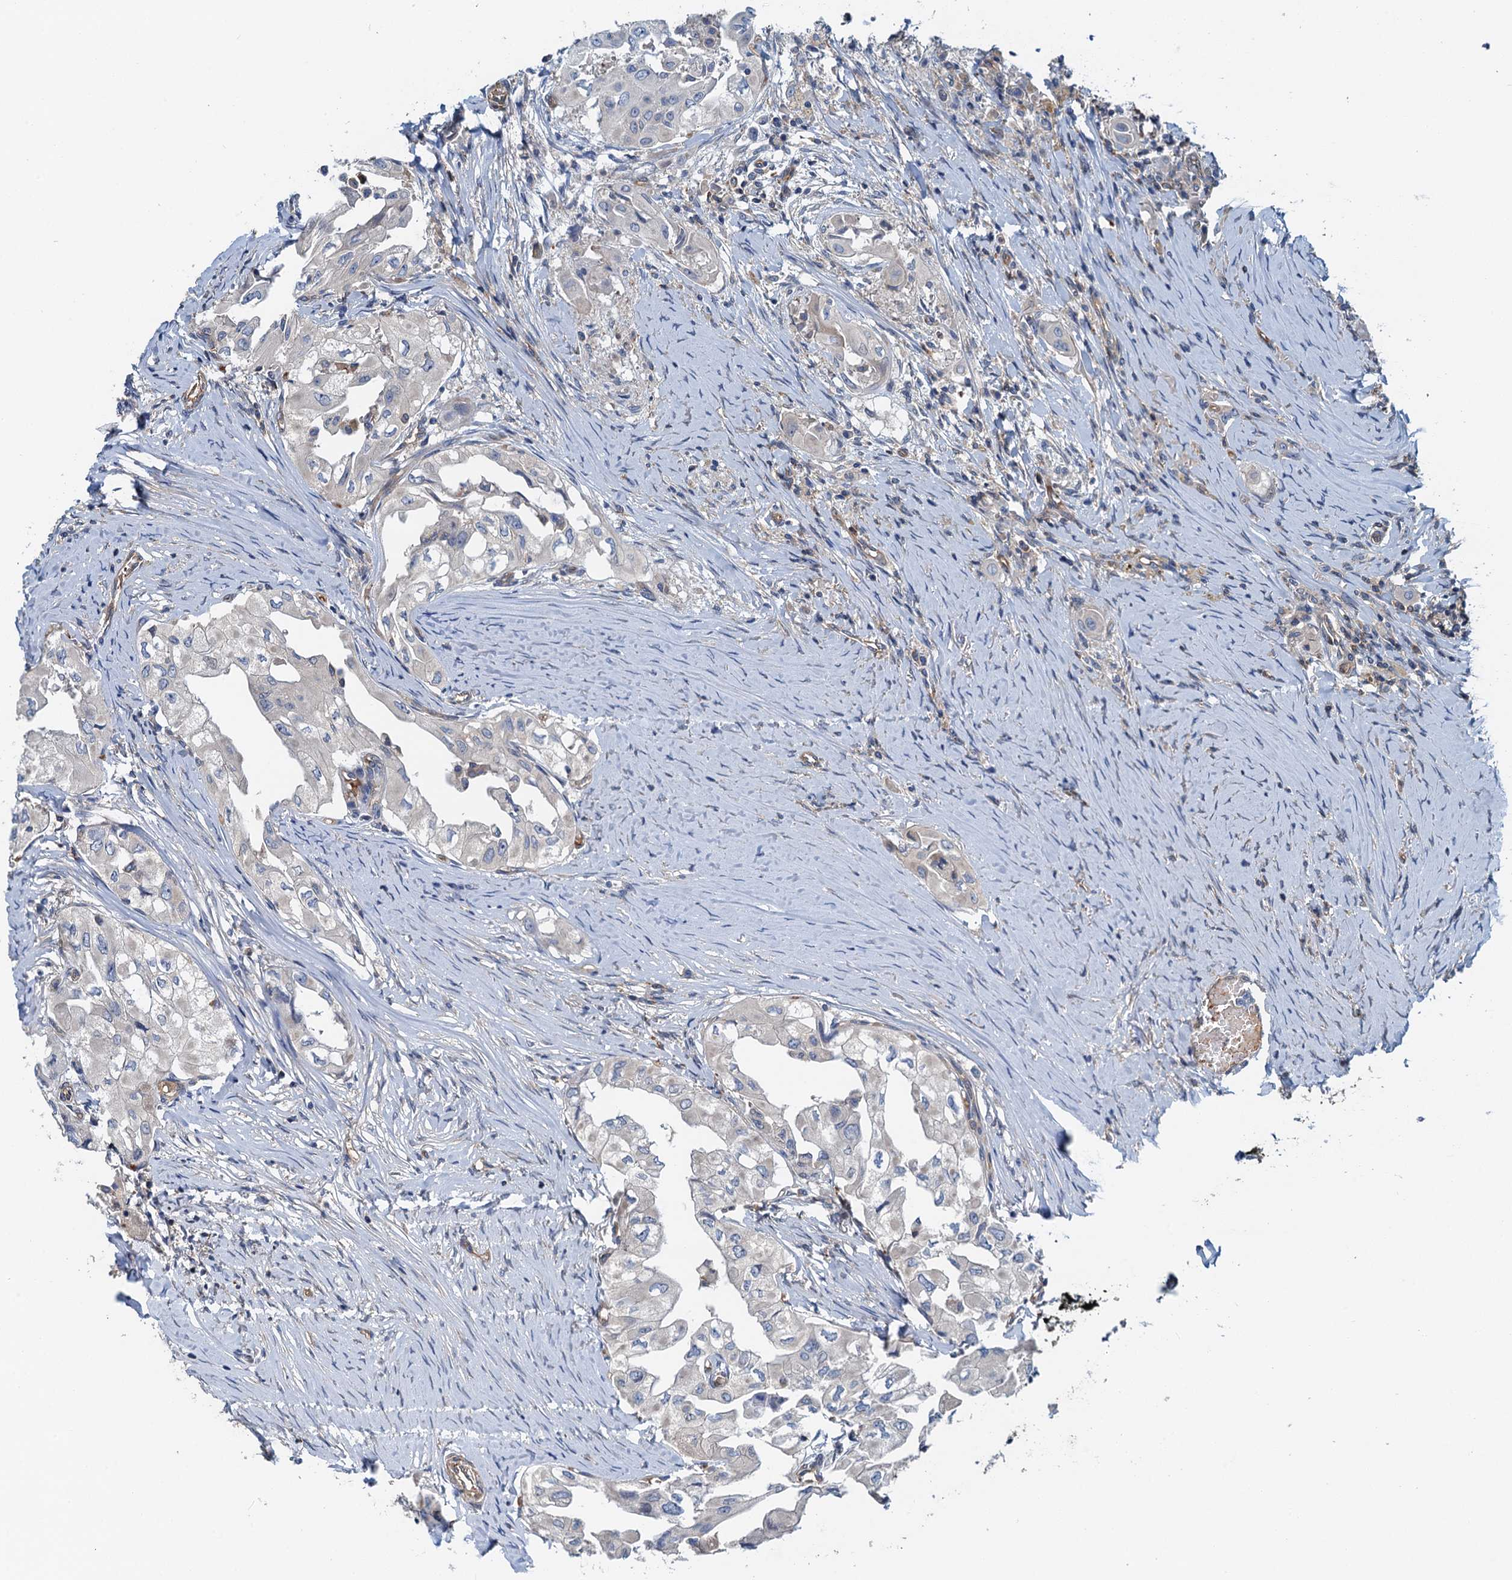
{"staining": {"intensity": "negative", "quantity": "none", "location": "none"}, "tissue": "thyroid cancer", "cell_type": "Tumor cells", "image_type": "cancer", "snomed": [{"axis": "morphology", "description": "Papillary adenocarcinoma, NOS"}, {"axis": "topography", "description": "Thyroid gland"}], "caption": "The histopathology image exhibits no staining of tumor cells in thyroid papillary adenocarcinoma.", "gene": "ROGDI", "patient": {"sex": "female", "age": 59}}